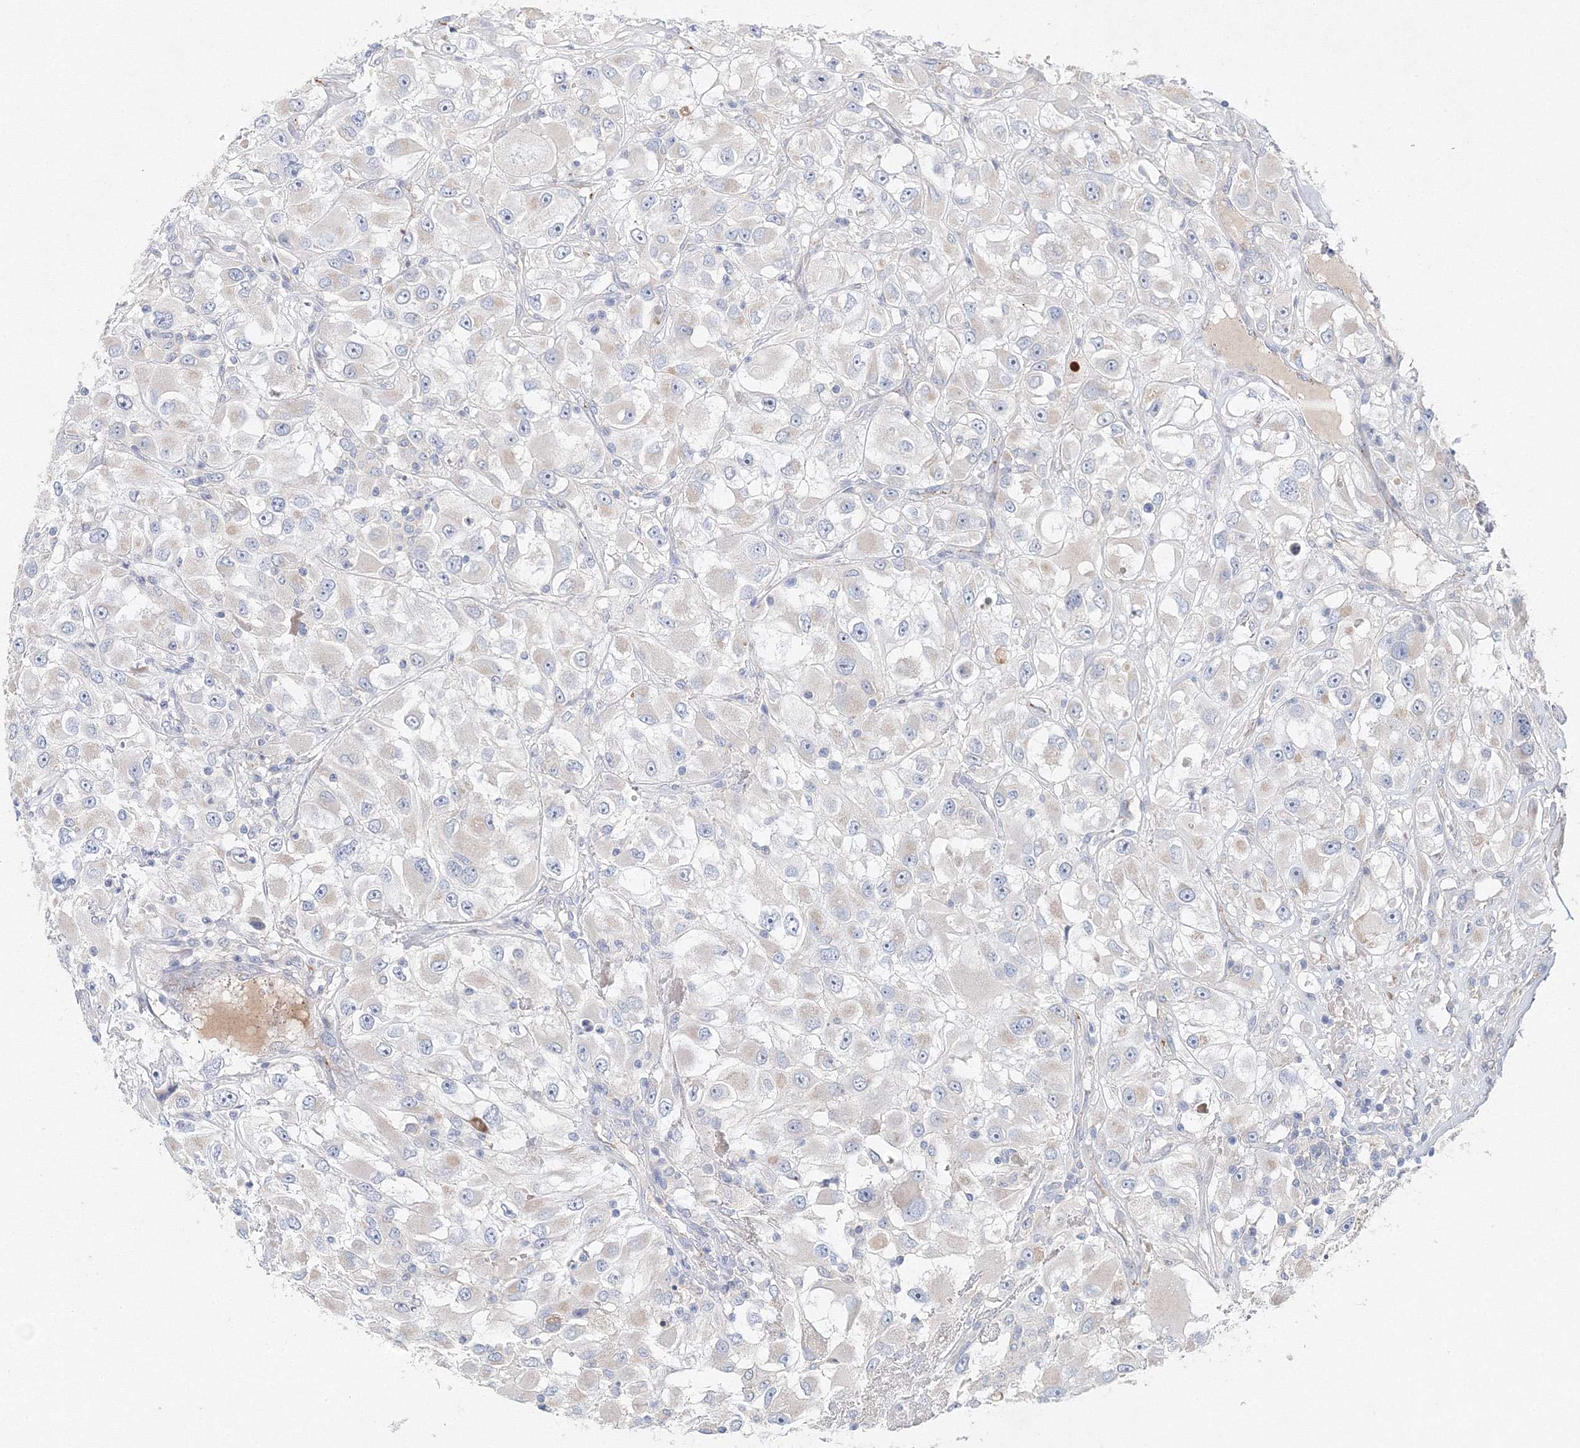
{"staining": {"intensity": "weak", "quantity": "<25%", "location": "cytoplasmic/membranous"}, "tissue": "renal cancer", "cell_type": "Tumor cells", "image_type": "cancer", "snomed": [{"axis": "morphology", "description": "Adenocarcinoma, NOS"}, {"axis": "topography", "description": "Kidney"}], "caption": "The micrograph reveals no staining of tumor cells in renal cancer. (Brightfield microscopy of DAB (3,3'-diaminobenzidine) immunohistochemistry (IHC) at high magnification).", "gene": "WDR49", "patient": {"sex": "female", "age": 52}}